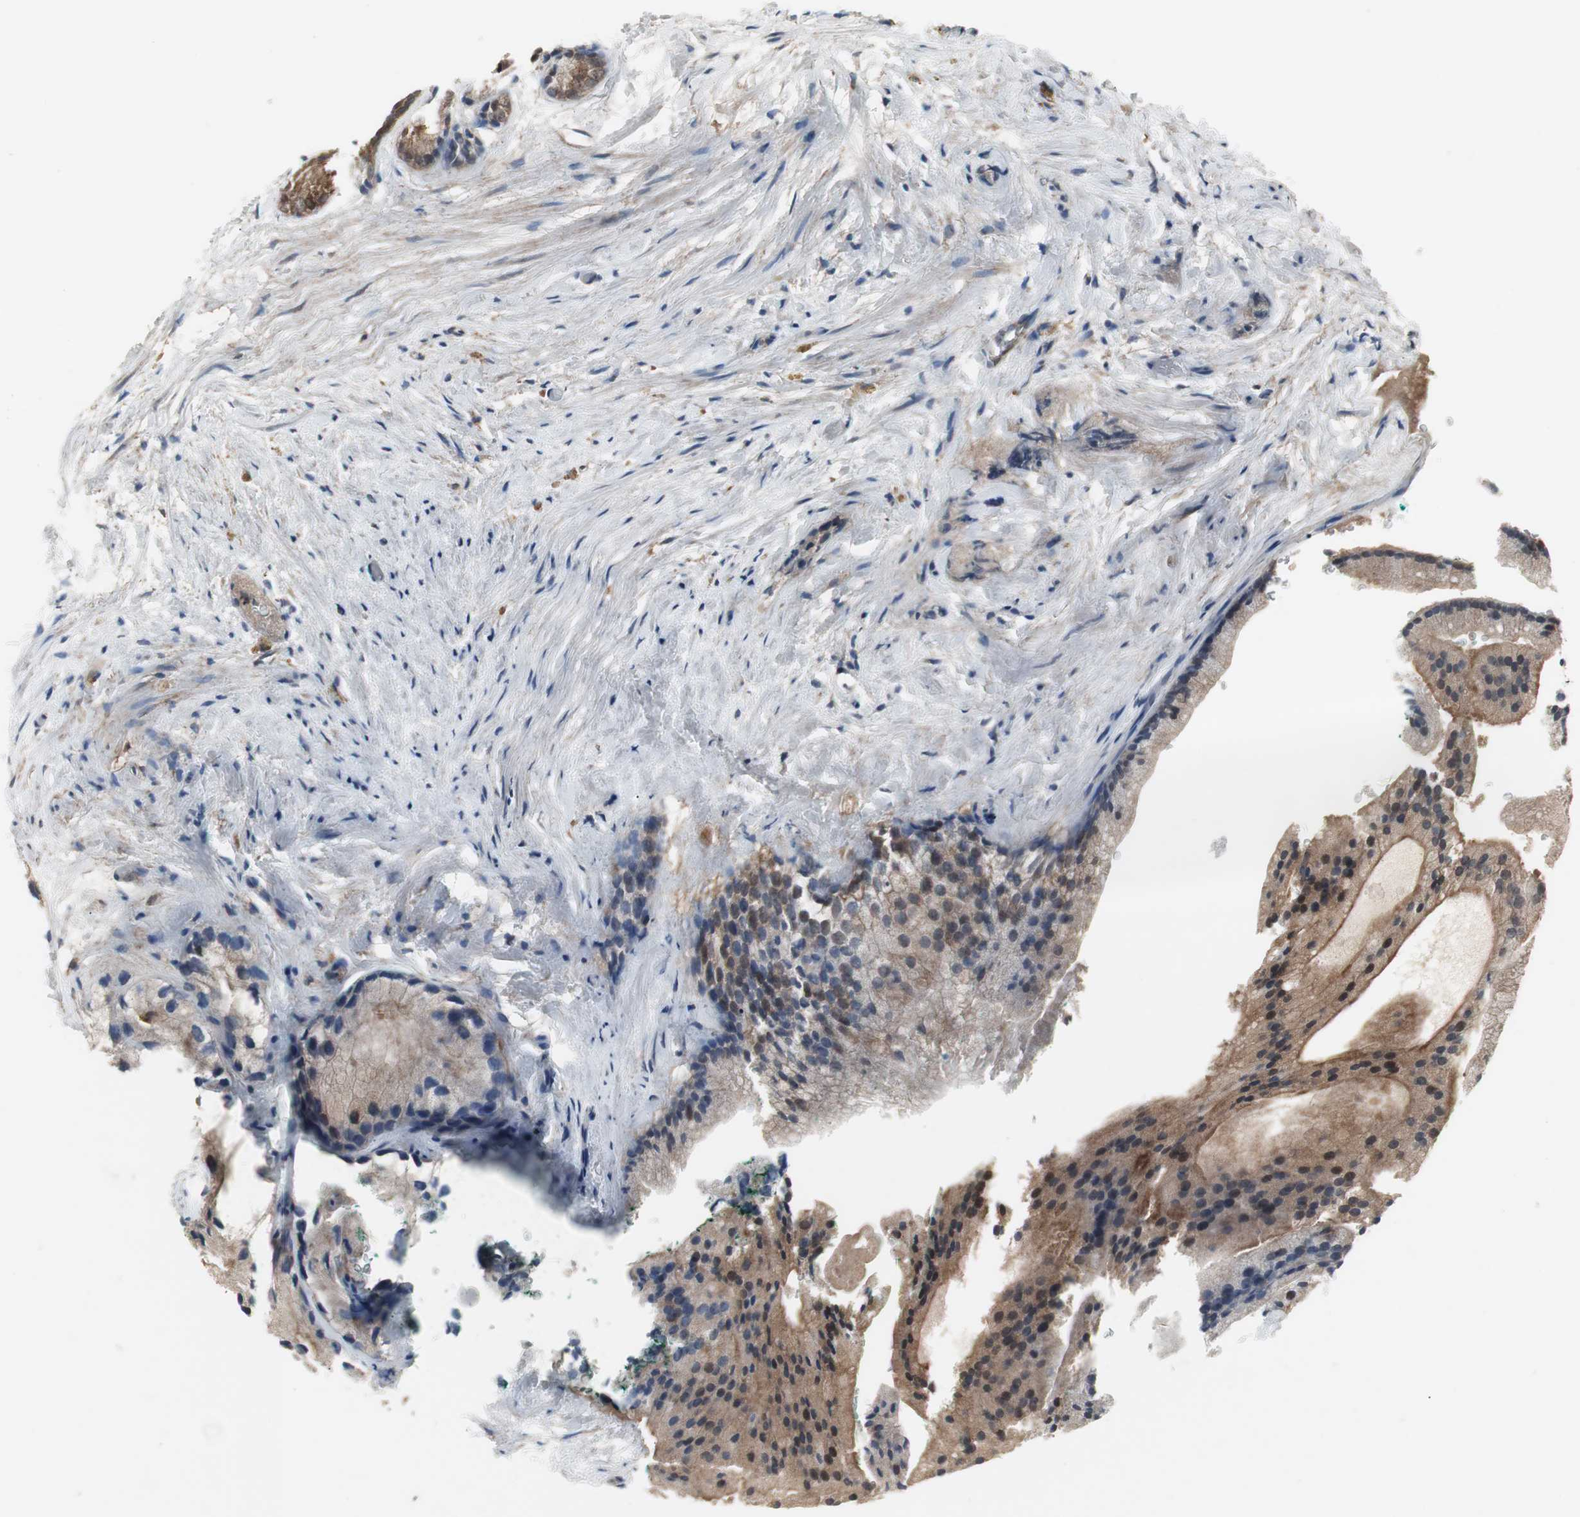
{"staining": {"intensity": "moderate", "quantity": ">75%", "location": "cytoplasmic/membranous"}, "tissue": "prostate cancer", "cell_type": "Tumor cells", "image_type": "cancer", "snomed": [{"axis": "morphology", "description": "Adenocarcinoma, Low grade"}, {"axis": "topography", "description": "Prostate"}], "caption": "Protein analysis of adenocarcinoma (low-grade) (prostate) tissue displays moderate cytoplasmic/membranous expression in about >75% of tumor cells. Immunohistochemistry (ihc) stains the protein of interest in brown and the nuclei are stained blue.", "gene": "ZSCAN22", "patient": {"sex": "male", "age": 69}}